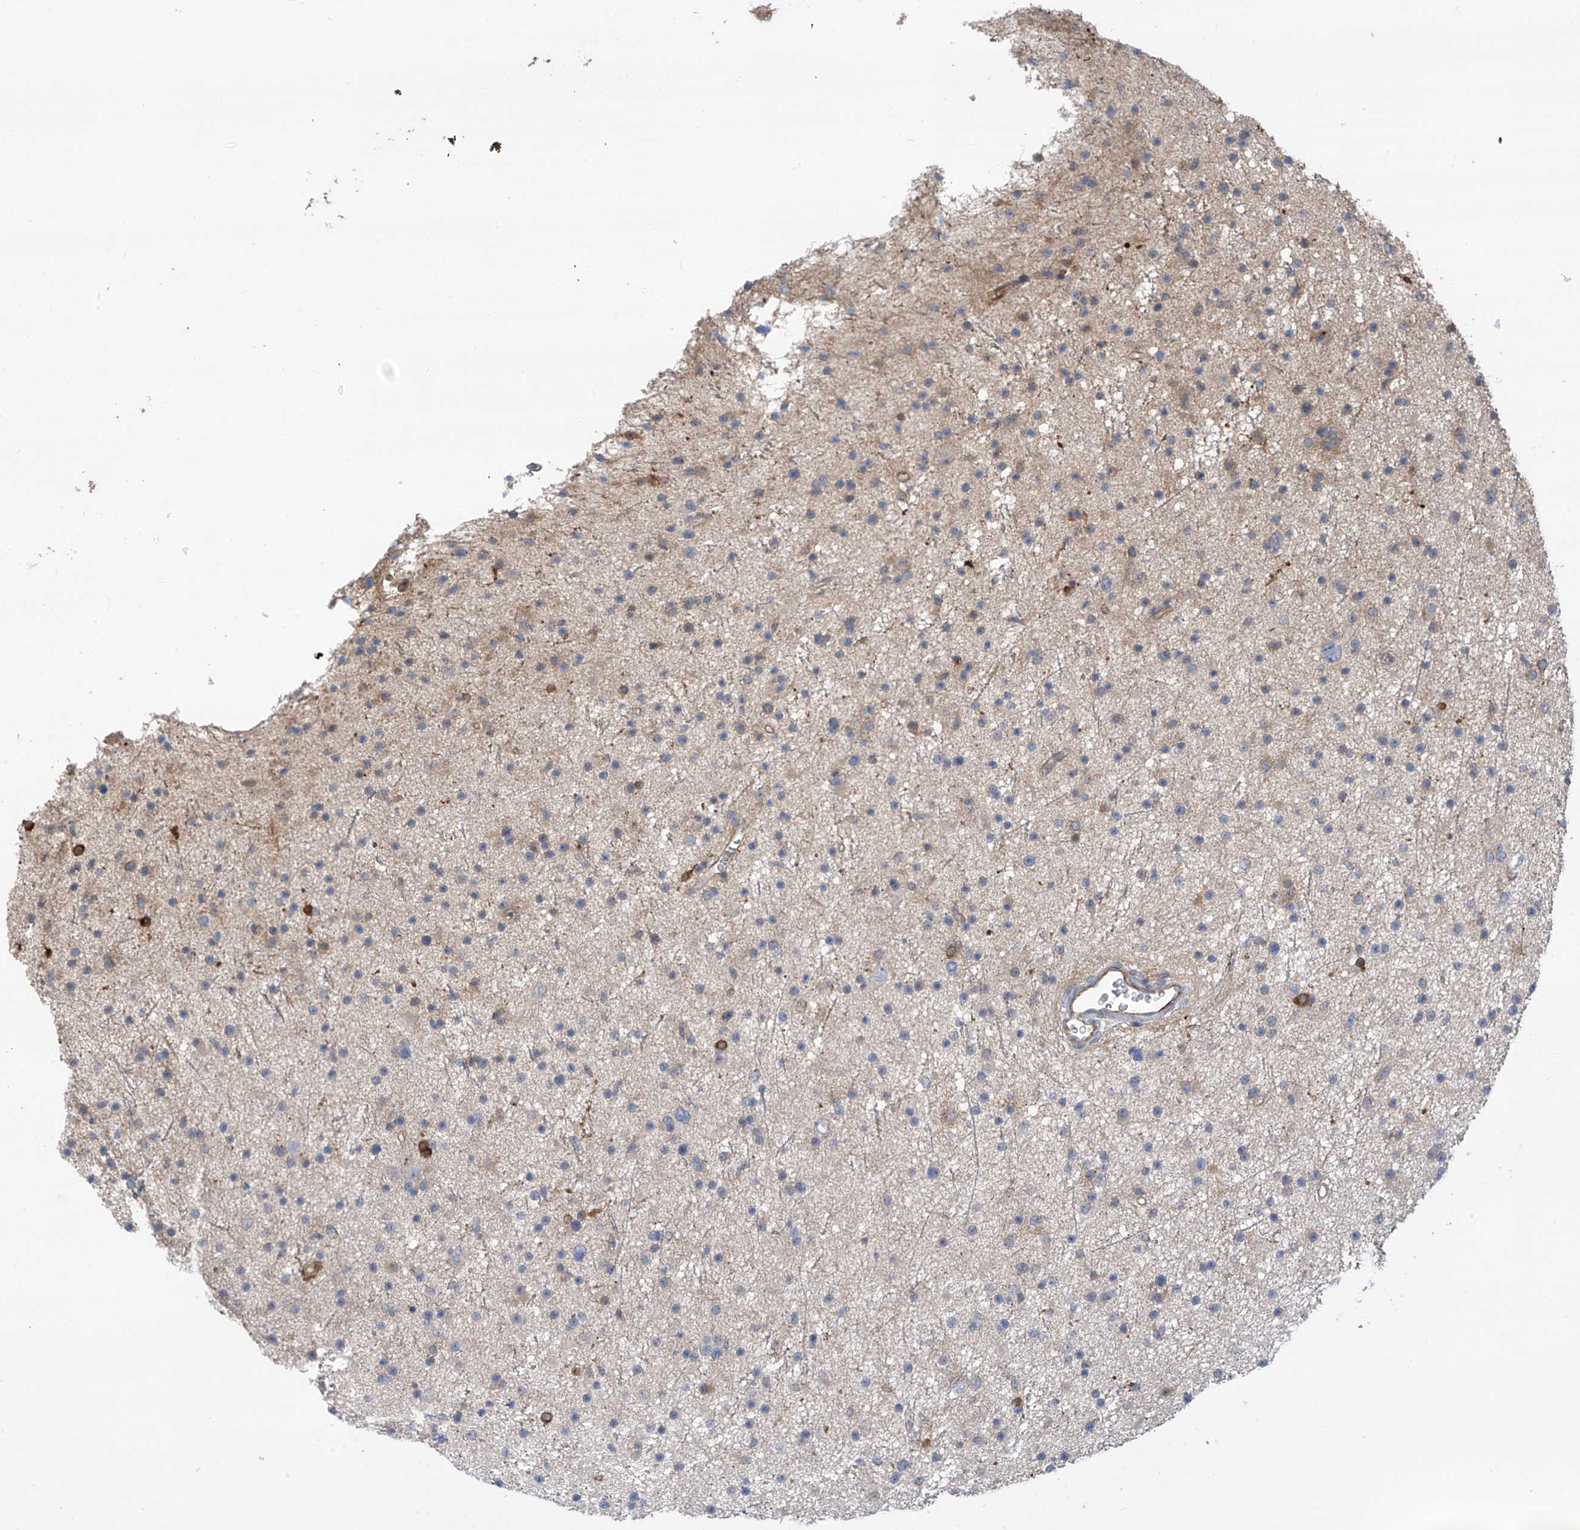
{"staining": {"intensity": "weak", "quantity": "25%-75%", "location": "cytoplasmic/membranous"}, "tissue": "glioma", "cell_type": "Tumor cells", "image_type": "cancer", "snomed": [{"axis": "morphology", "description": "Glioma, malignant, Low grade"}, {"axis": "topography", "description": "Cerebral cortex"}], "caption": "Glioma tissue exhibits weak cytoplasmic/membranous staining in about 25%-75% of tumor cells (Brightfield microscopy of DAB IHC at high magnification).", "gene": "PHACTR4", "patient": {"sex": "female", "age": 39}}